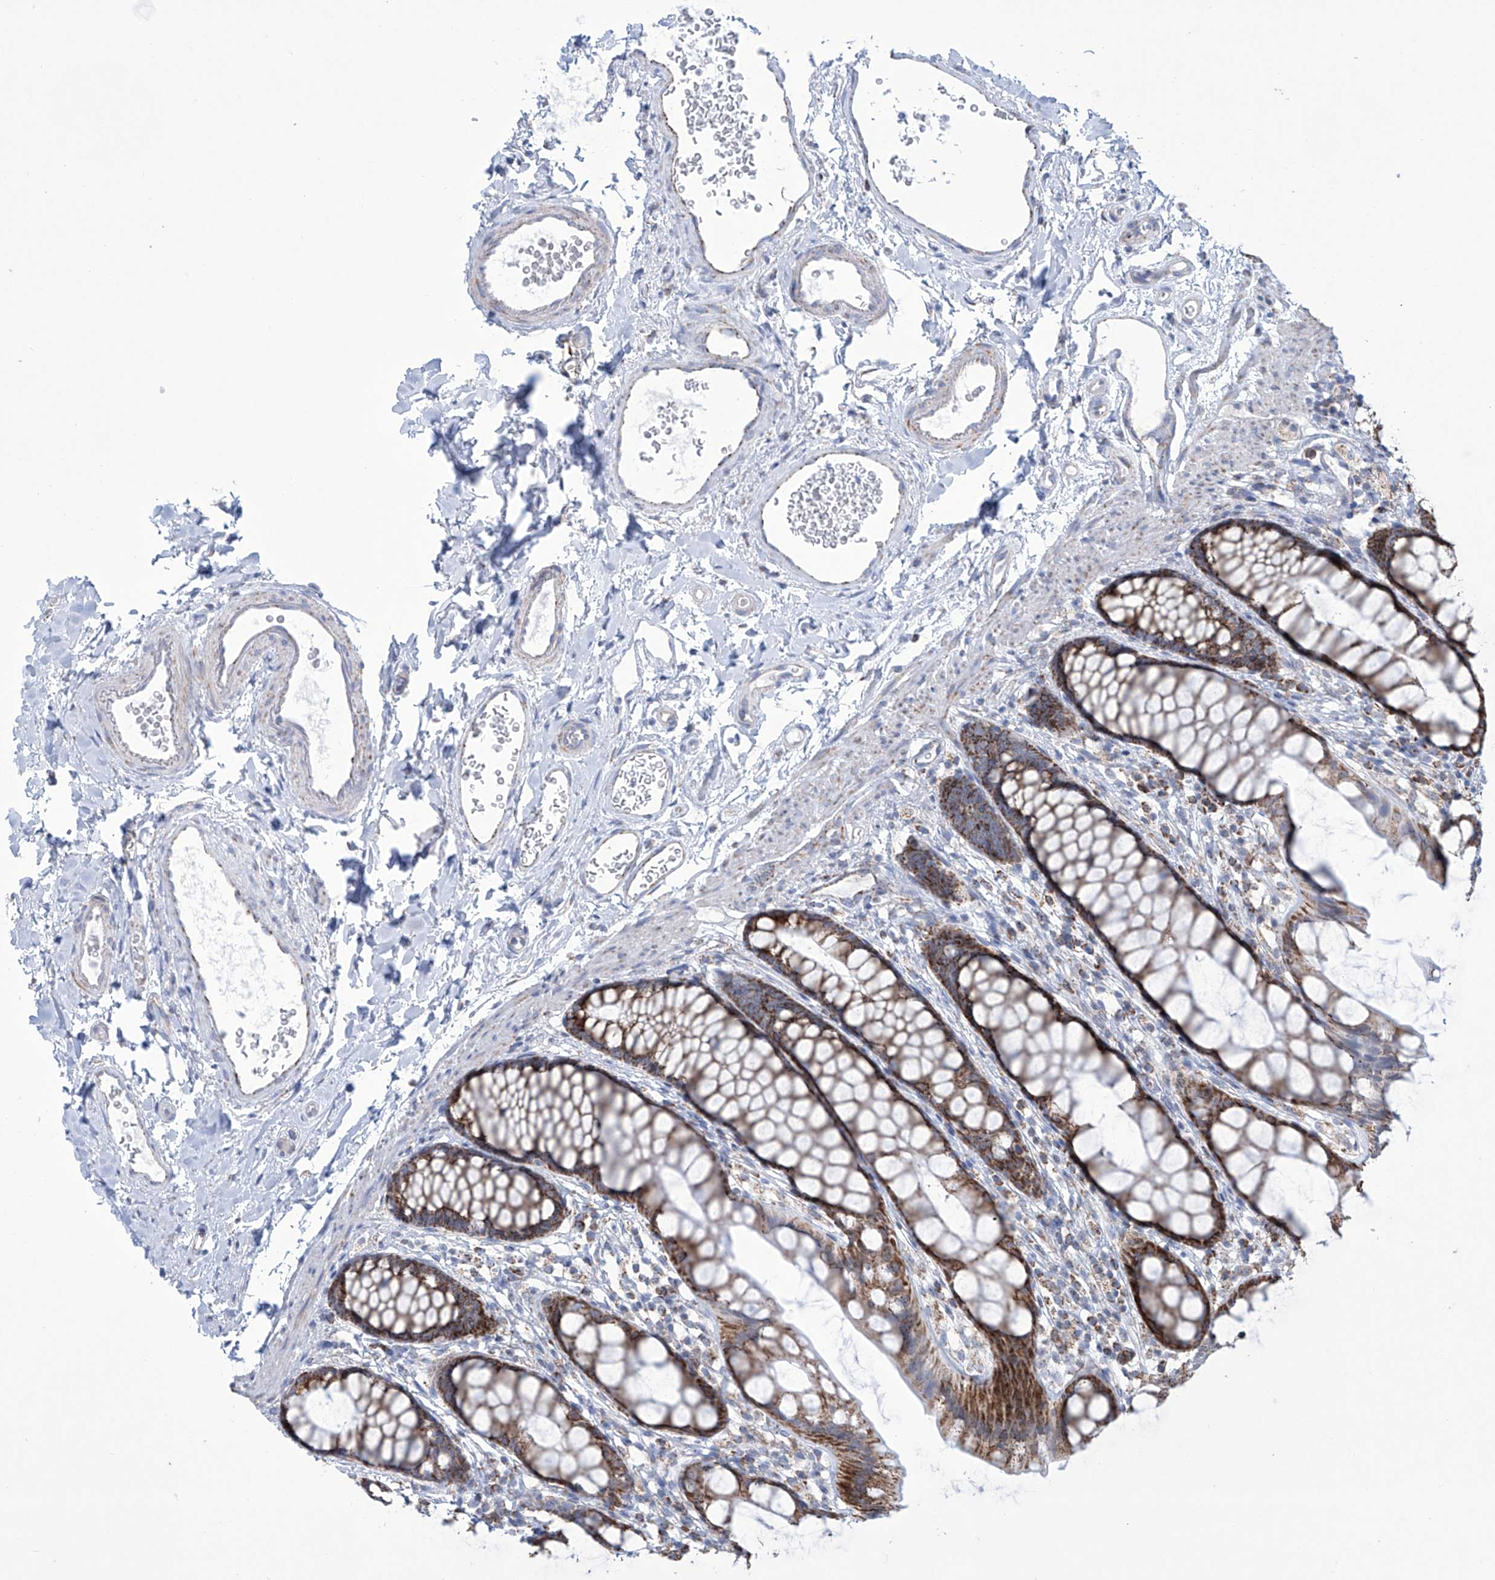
{"staining": {"intensity": "strong", "quantity": ">75%", "location": "cytoplasmic/membranous"}, "tissue": "rectum", "cell_type": "Glandular cells", "image_type": "normal", "snomed": [{"axis": "morphology", "description": "Normal tissue, NOS"}, {"axis": "topography", "description": "Rectum"}], "caption": "Brown immunohistochemical staining in benign rectum exhibits strong cytoplasmic/membranous positivity in approximately >75% of glandular cells. The protein is shown in brown color, while the nuclei are stained blue.", "gene": "ALDH6A1", "patient": {"sex": "female", "age": 65}}